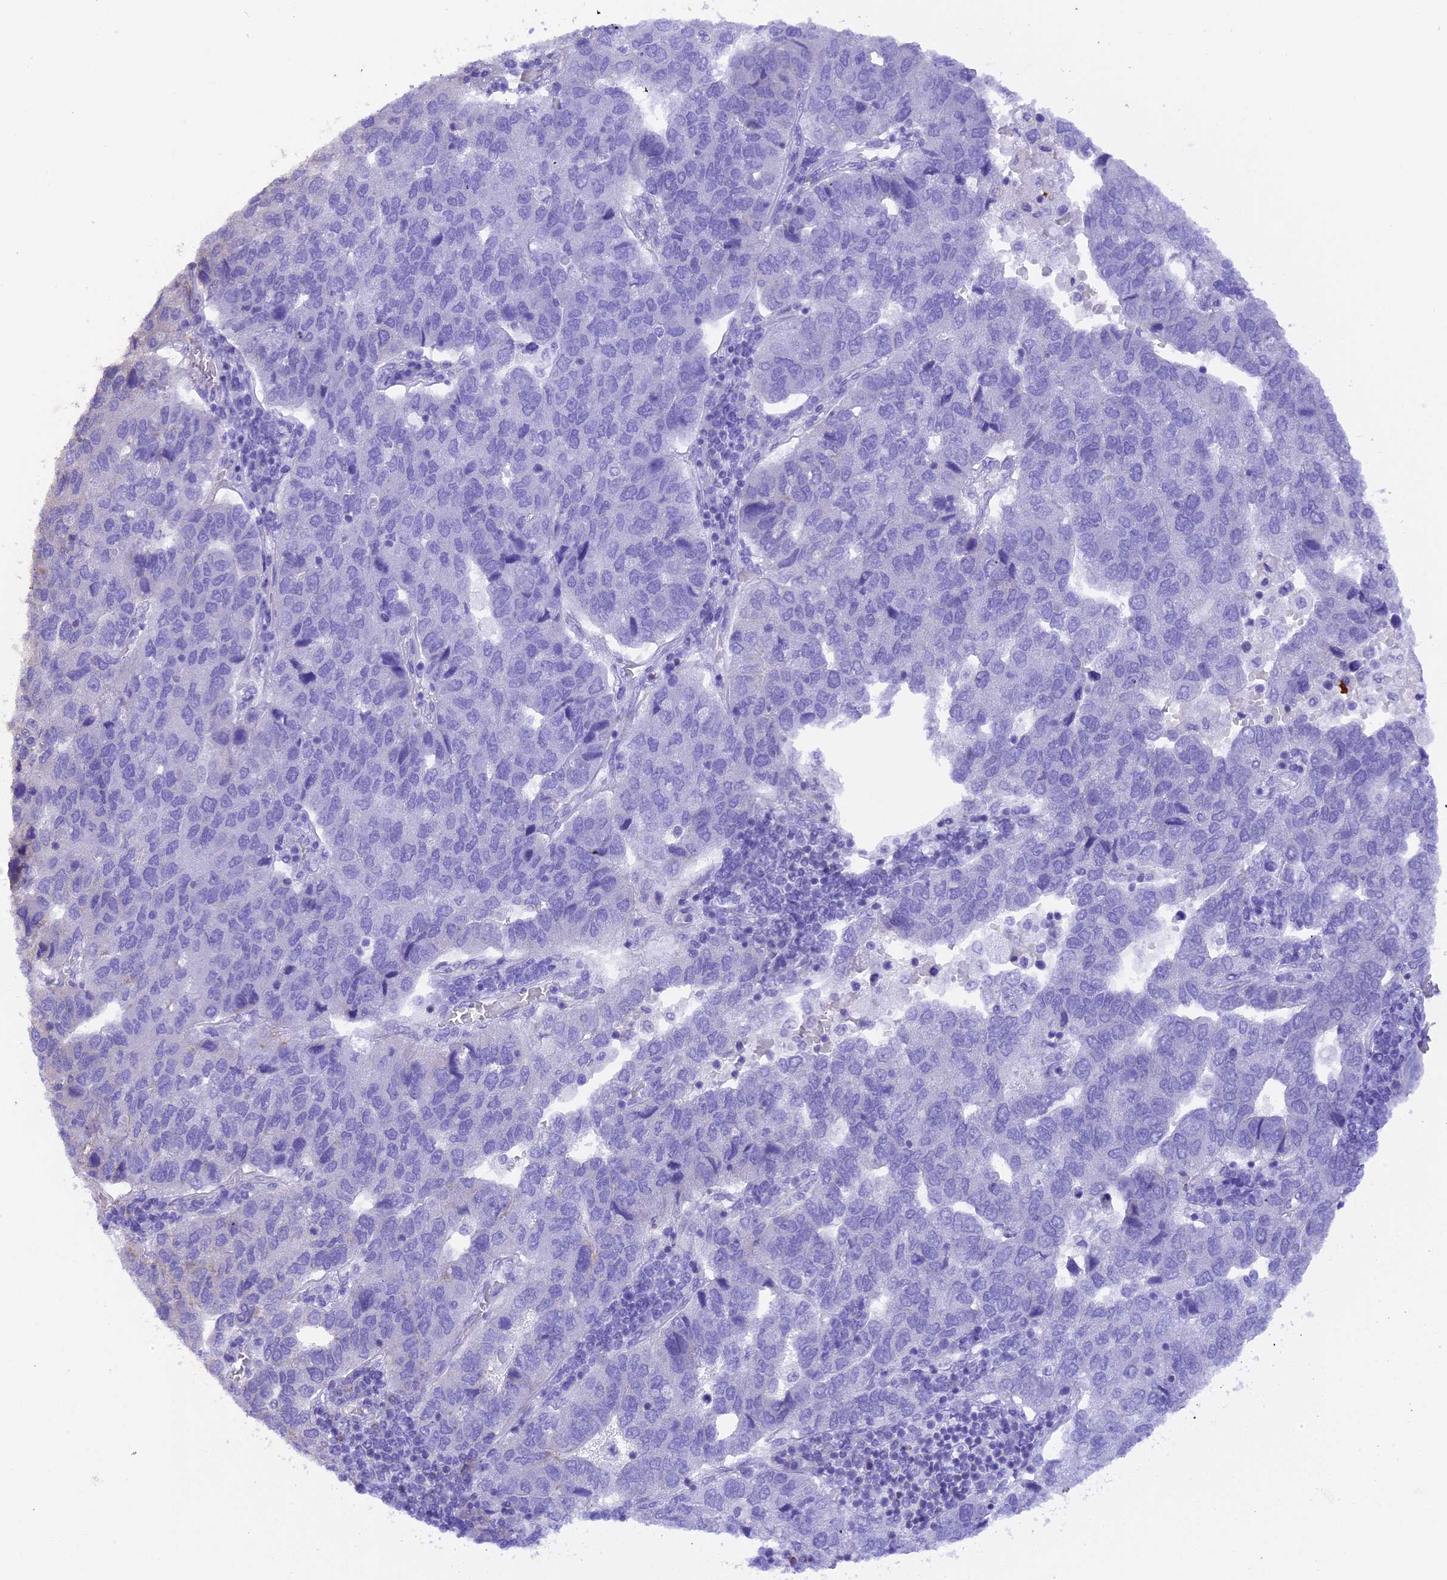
{"staining": {"intensity": "negative", "quantity": "none", "location": "none"}, "tissue": "pancreatic cancer", "cell_type": "Tumor cells", "image_type": "cancer", "snomed": [{"axis": "morphology", "description": "Adenocarcinoma, NOS"}, {"axis": "topography", "description": "Pancreas"}], "caption": "DAB immunohistochemical staining of human pancreatic cancer (adenocarcinoma) reveals no significant expression in tumor cells.", "gene": "FAM193A", "patient": {"sex": "female", "age": 61}}